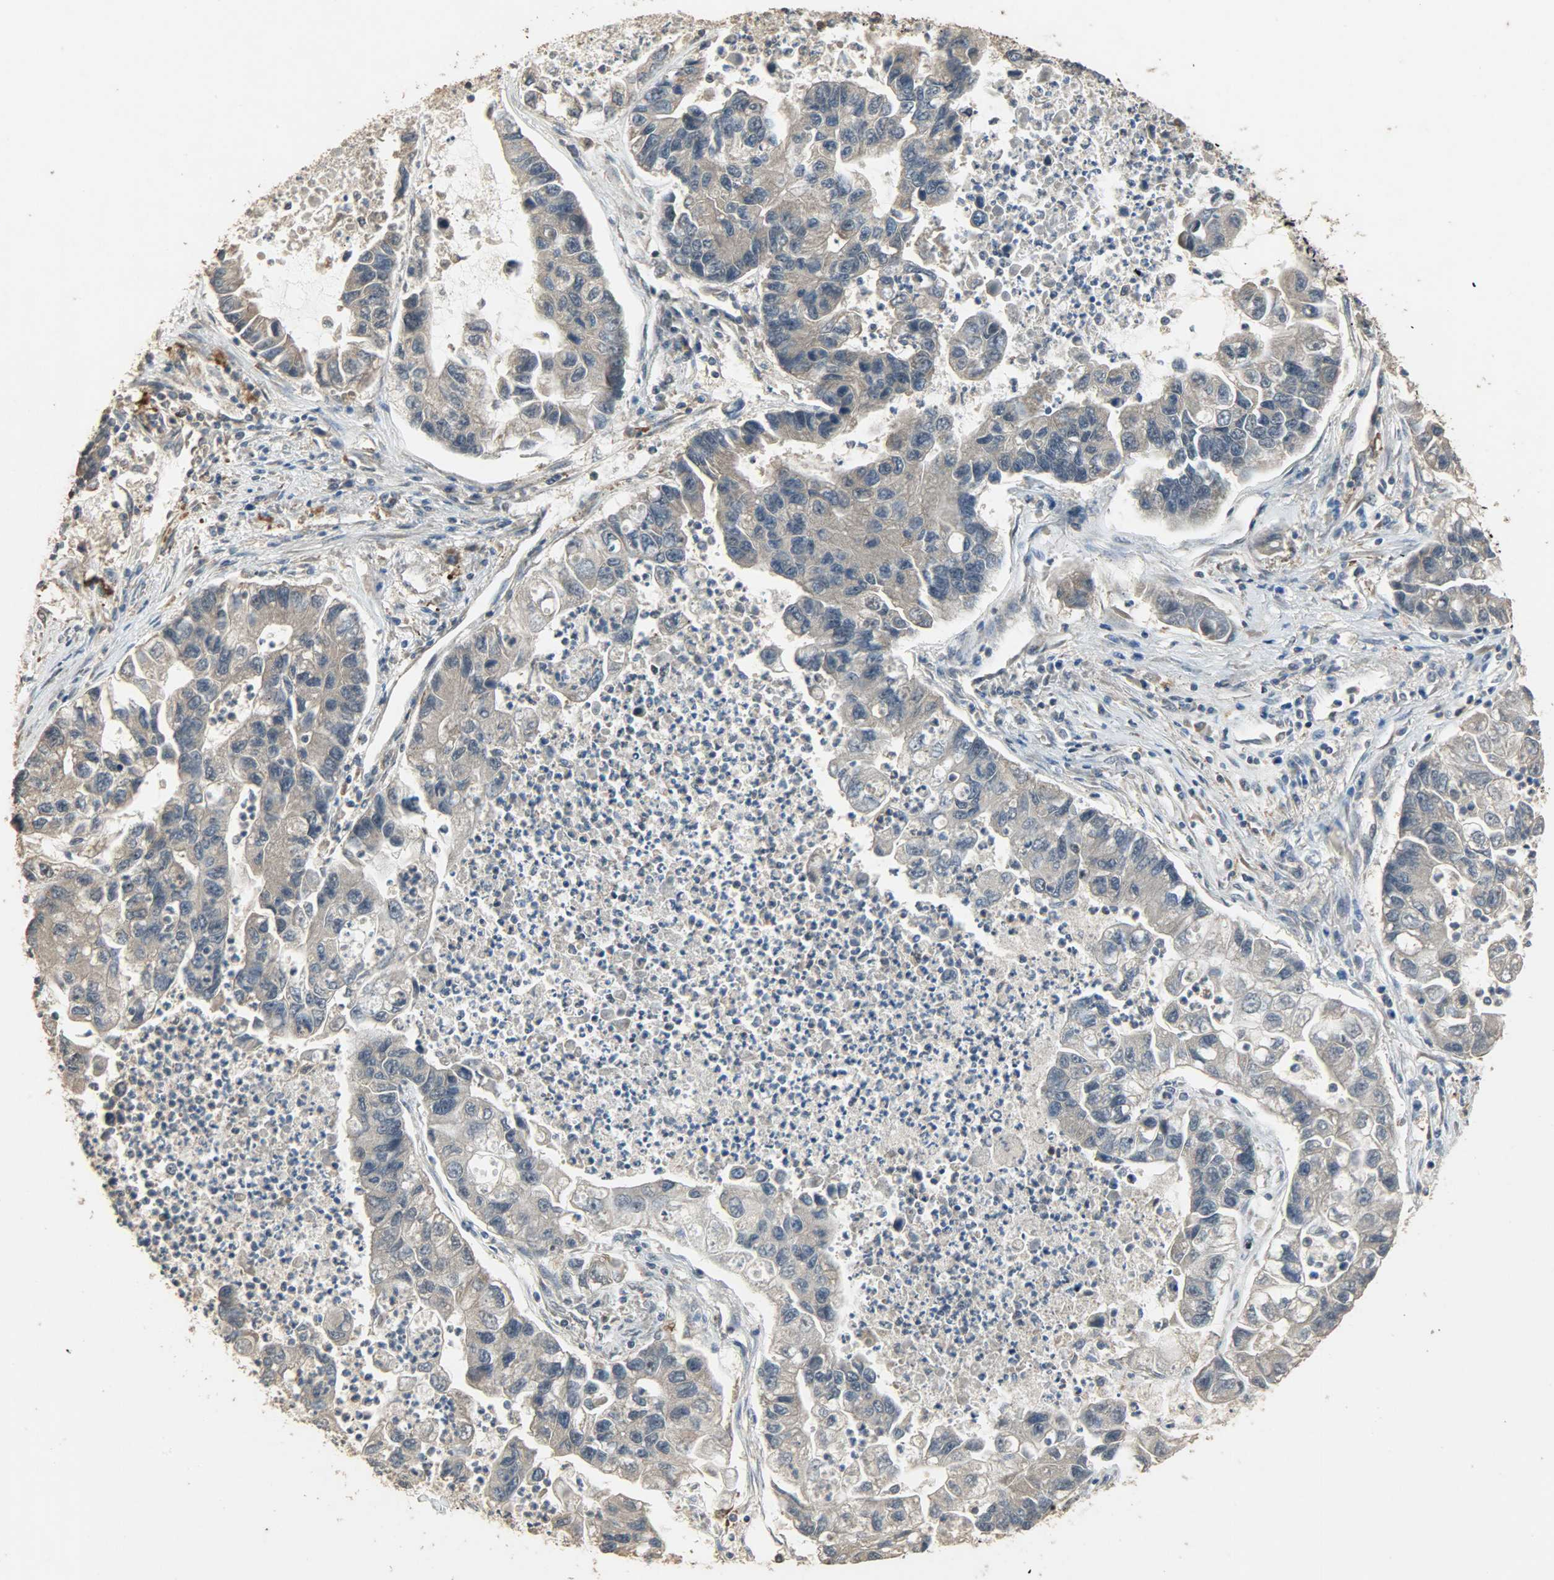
{"staining": {"intensity": "weak", "quantity": ">75%", "location": "cytoplasmic/membranous"}, "tissue": "lung cancer", "cell_type": "Tumor cells", "image_type": "cancer", "snomed": [{"axis": "morphology", "description": "Adenocarcinoma, NOS"}, {"axis": "topography", "description": "Lung"}], "caption": "A low amount of weak cytoplasmic/membranous expression is present in about >75% of tumor cells in adenocarcinoma (lung) tissue.", "gene": "CDKN2C", "patient": {"sex": "female", "age": 51}}